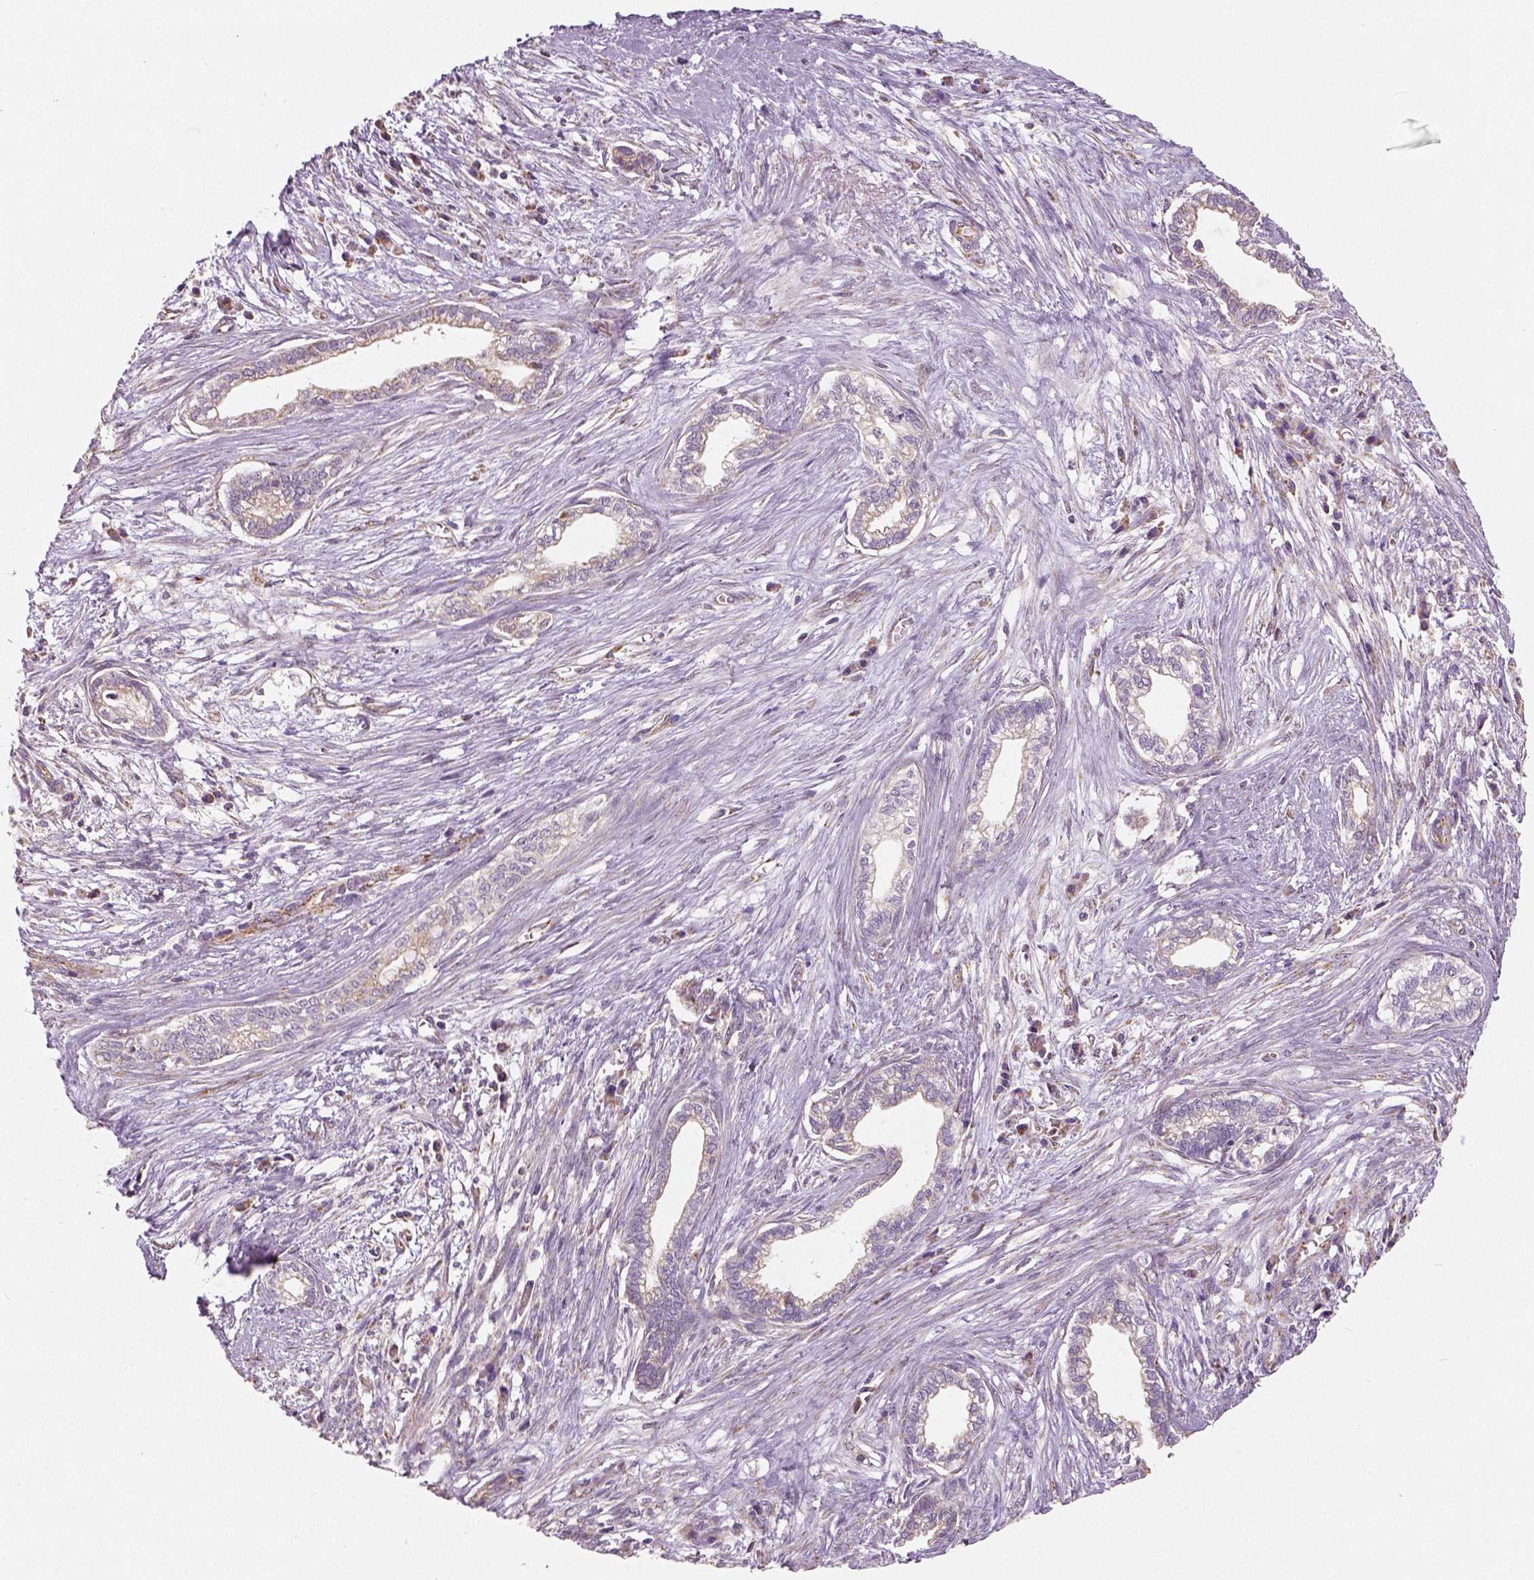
{"staining": {"intensity": "negative", "quantity": "none", "location": "none"}, "tissue": "cervical cancer", "cell_type": "Tumor cells", "image_type": "cancer", "snomed": [{"axis": "morphology", "description": "Adenocarcinoma, NOS"}, {"axis": "topography", "description": "Cervix"}], "caption": "High power microscopy photomicrograph of an immunohistochemistry (IHC) photomicrograph of cervical adenocarcinoma, revealing no significant staining in tumor cells.", "gene": "PGAM5", "patient": {"sex": "female", "age": 62}}